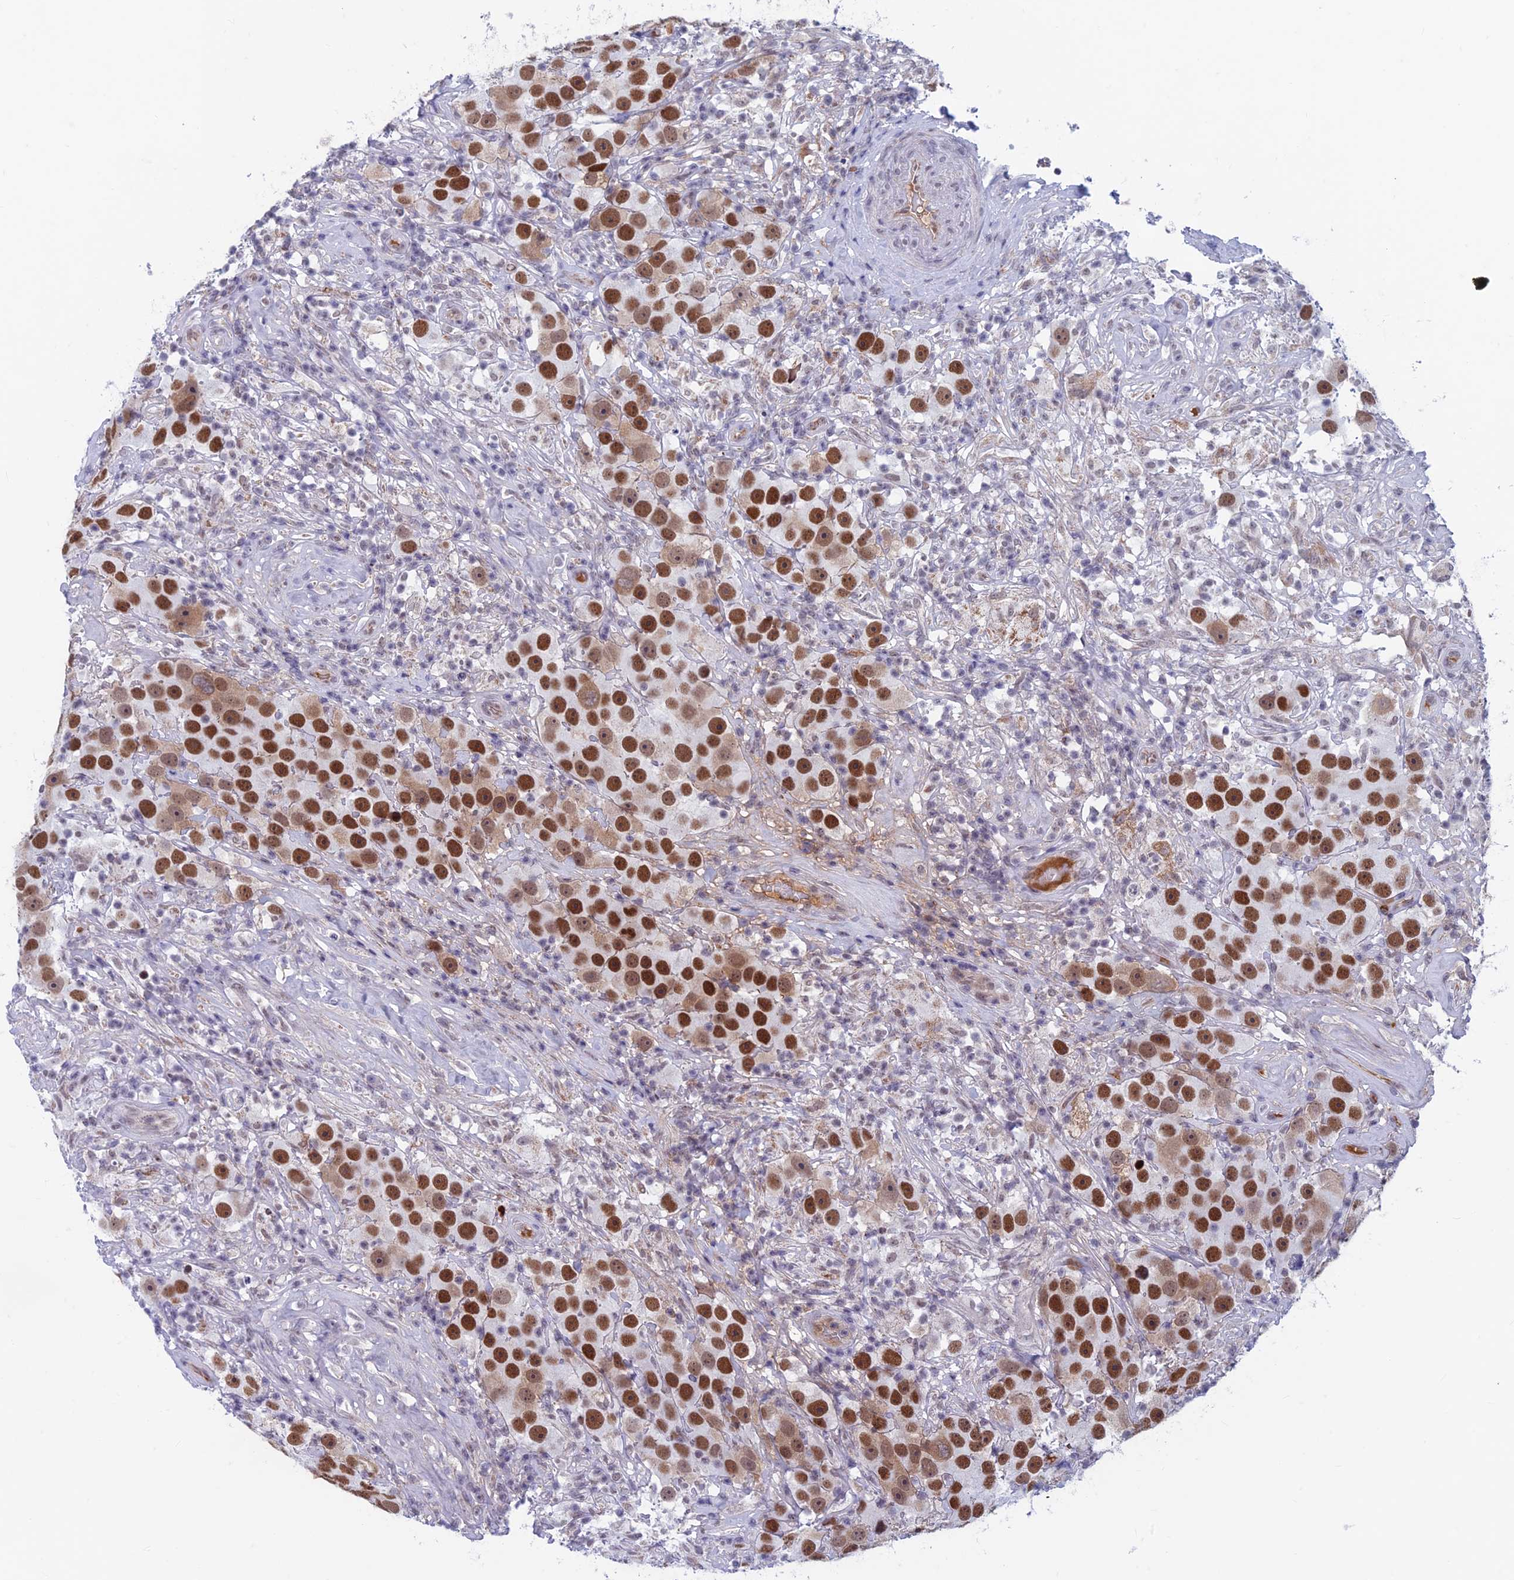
{"staining": {"intensity": "moderate", "quantity": ">75%", "location": "nuclear"}, "tissue": "testis cancer", "cell_type": "Tumor cells", "image_type": "cancer", "snomed": [{"axis": "morphology", "description": "Seminoma, NOS"}, {"axis": "topography", "description": "Testis"}], "caption": "A medium amount of moderate nuclear positivity is seen in approximately >75% of tumor cells in seminoma (testis) tissue.", "gene": "ASH2L", "patient": {"sex": "male", "age": 49}}